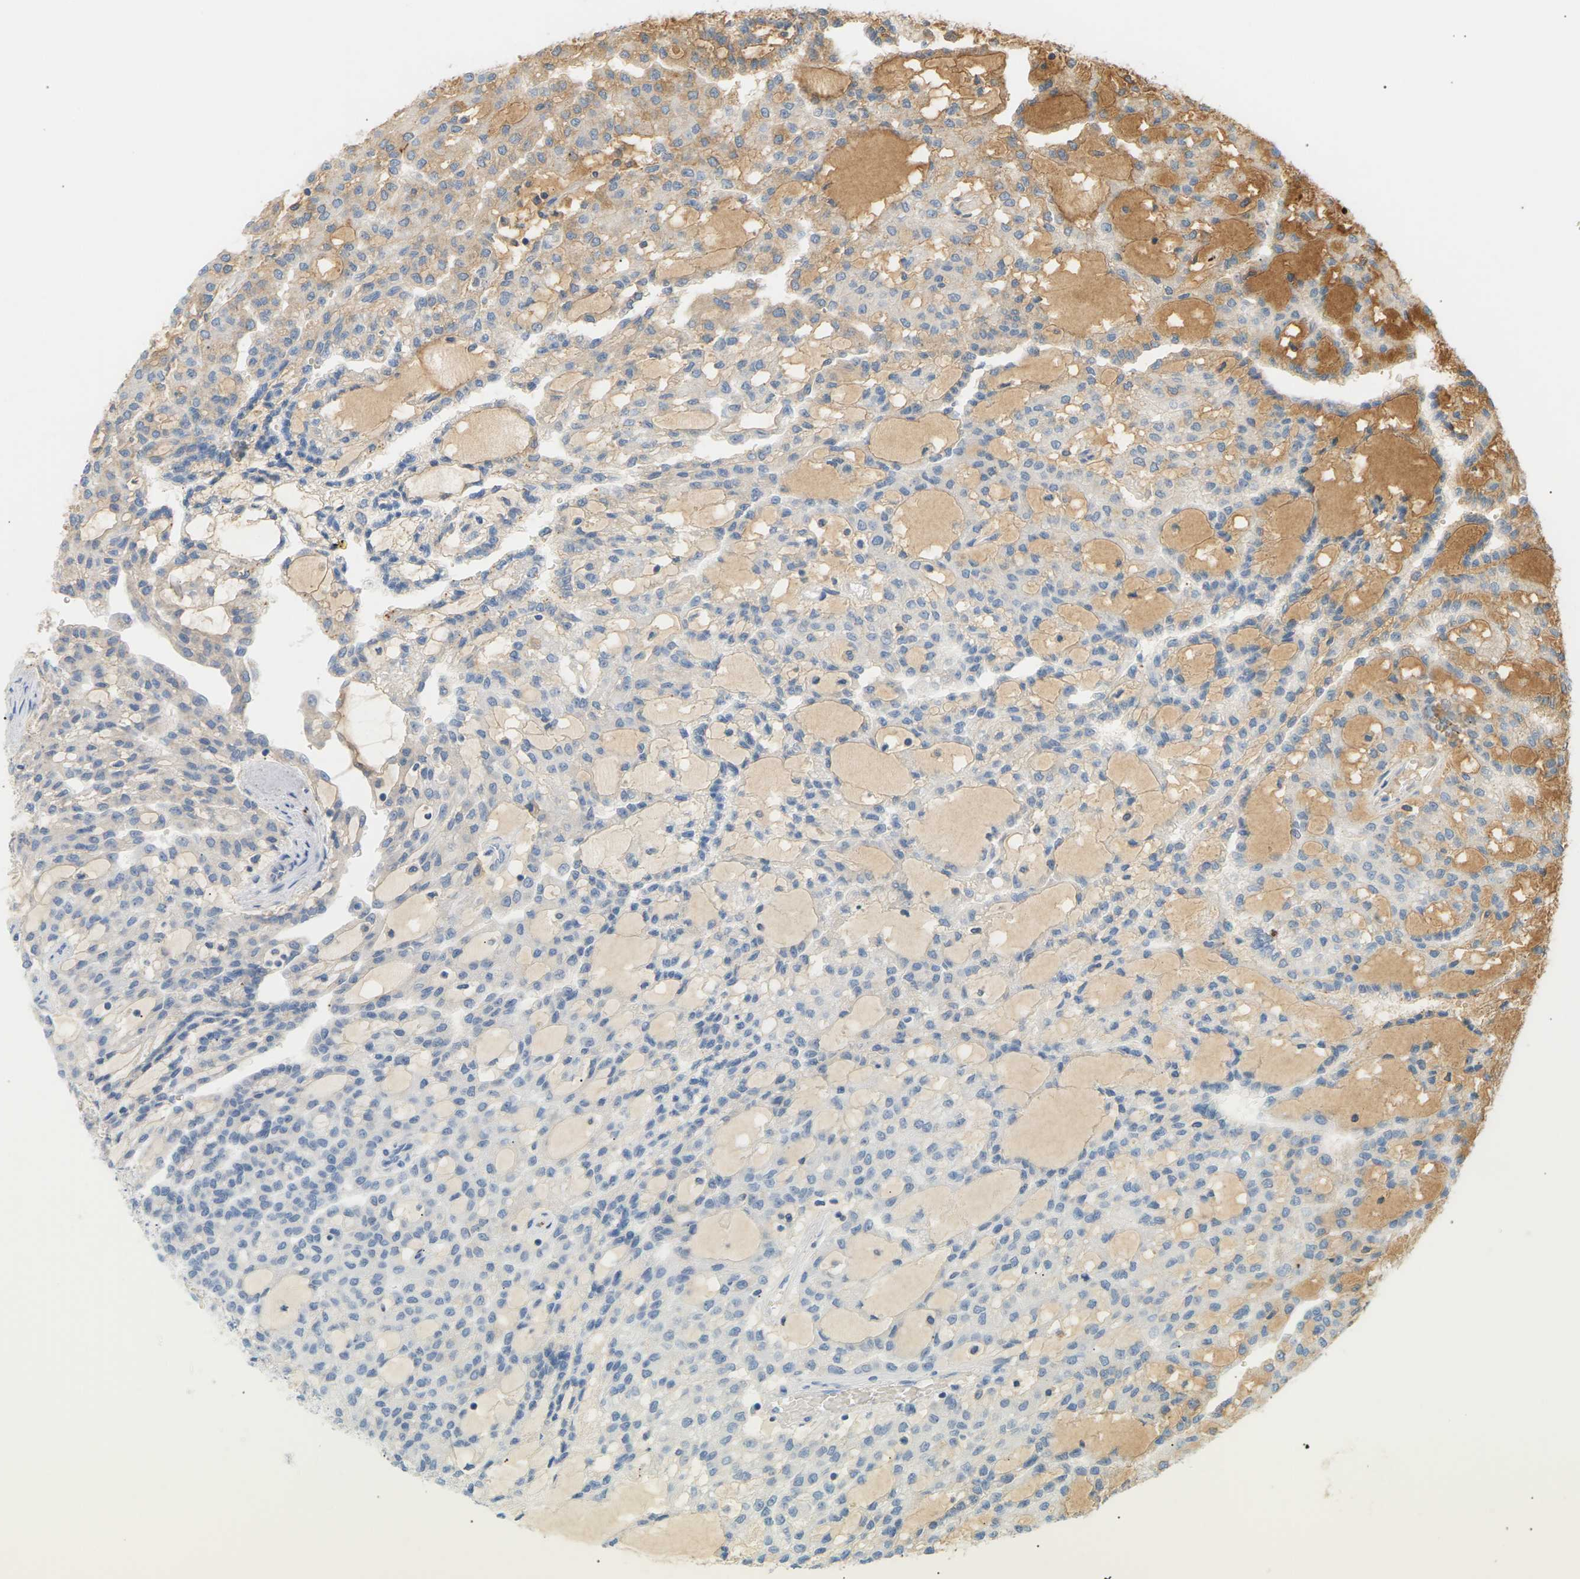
{"staining": {"intensity": "weak", "quantity": "25%-75%", "location": "cytoplasmic/membranous"}, "tissue": "renal cancer", "cell_type": "Tumor cells", "image_type": "cancer", "snomed": [{"axis": "morphology", "description": "Adenocarcinoma, NOS"}, {"axis": "topography", "description": "Kidney"}], "caption": "DAB immunohistochemical staining of human renal adenocarcinoma exhibits weak cytoplasmic/membranous protein expression in approximately 25%-75% of tumor cells.", "gene": "CLU", "patient": {"sex": "male", "age": 63}}